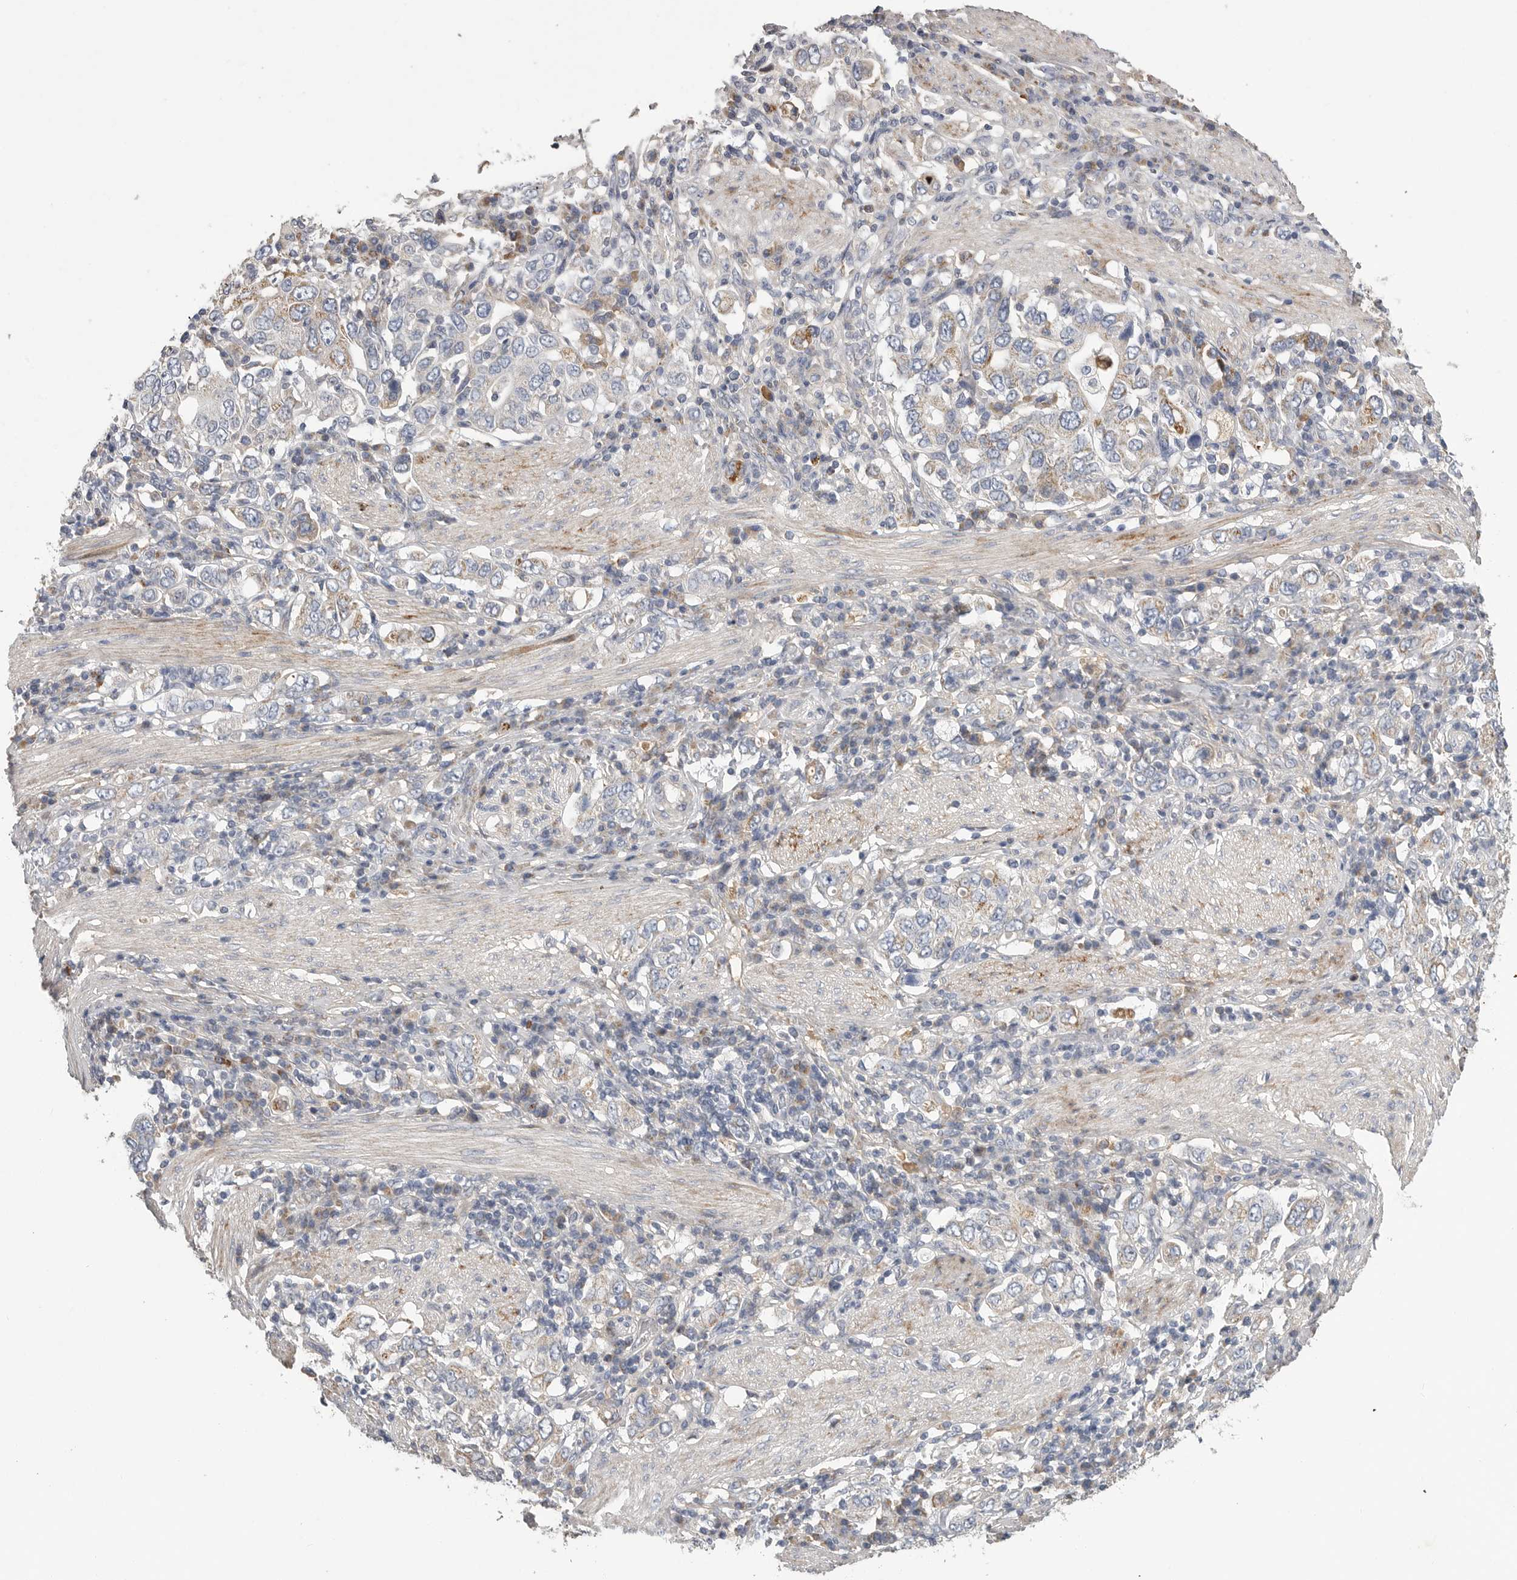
{"staining": {"intensity": "moderate", "quantity": "<25%", "location": "cytoplasmic/membranous"}, "tissue": "stomach cancer", "cell_type": "Tumor cells", "image_type": "cancer", "snomed": [{"axis": "morphology", "description": "Adenocarcinoma, NOS"}, {"axis": "topography", "description": "Stomach, upper"}], "caption": "Adenocarcinoma (stomach) stained with DAB (3,3'-diaminobenzidine) immunohistochemistry (IHC) demonstrates low levels of moderate cytoplasmic/membranous expression in approximately <25% of tumor cells.", "gene": "SDC3", "patient": {"sex": "male", "age": 62}}